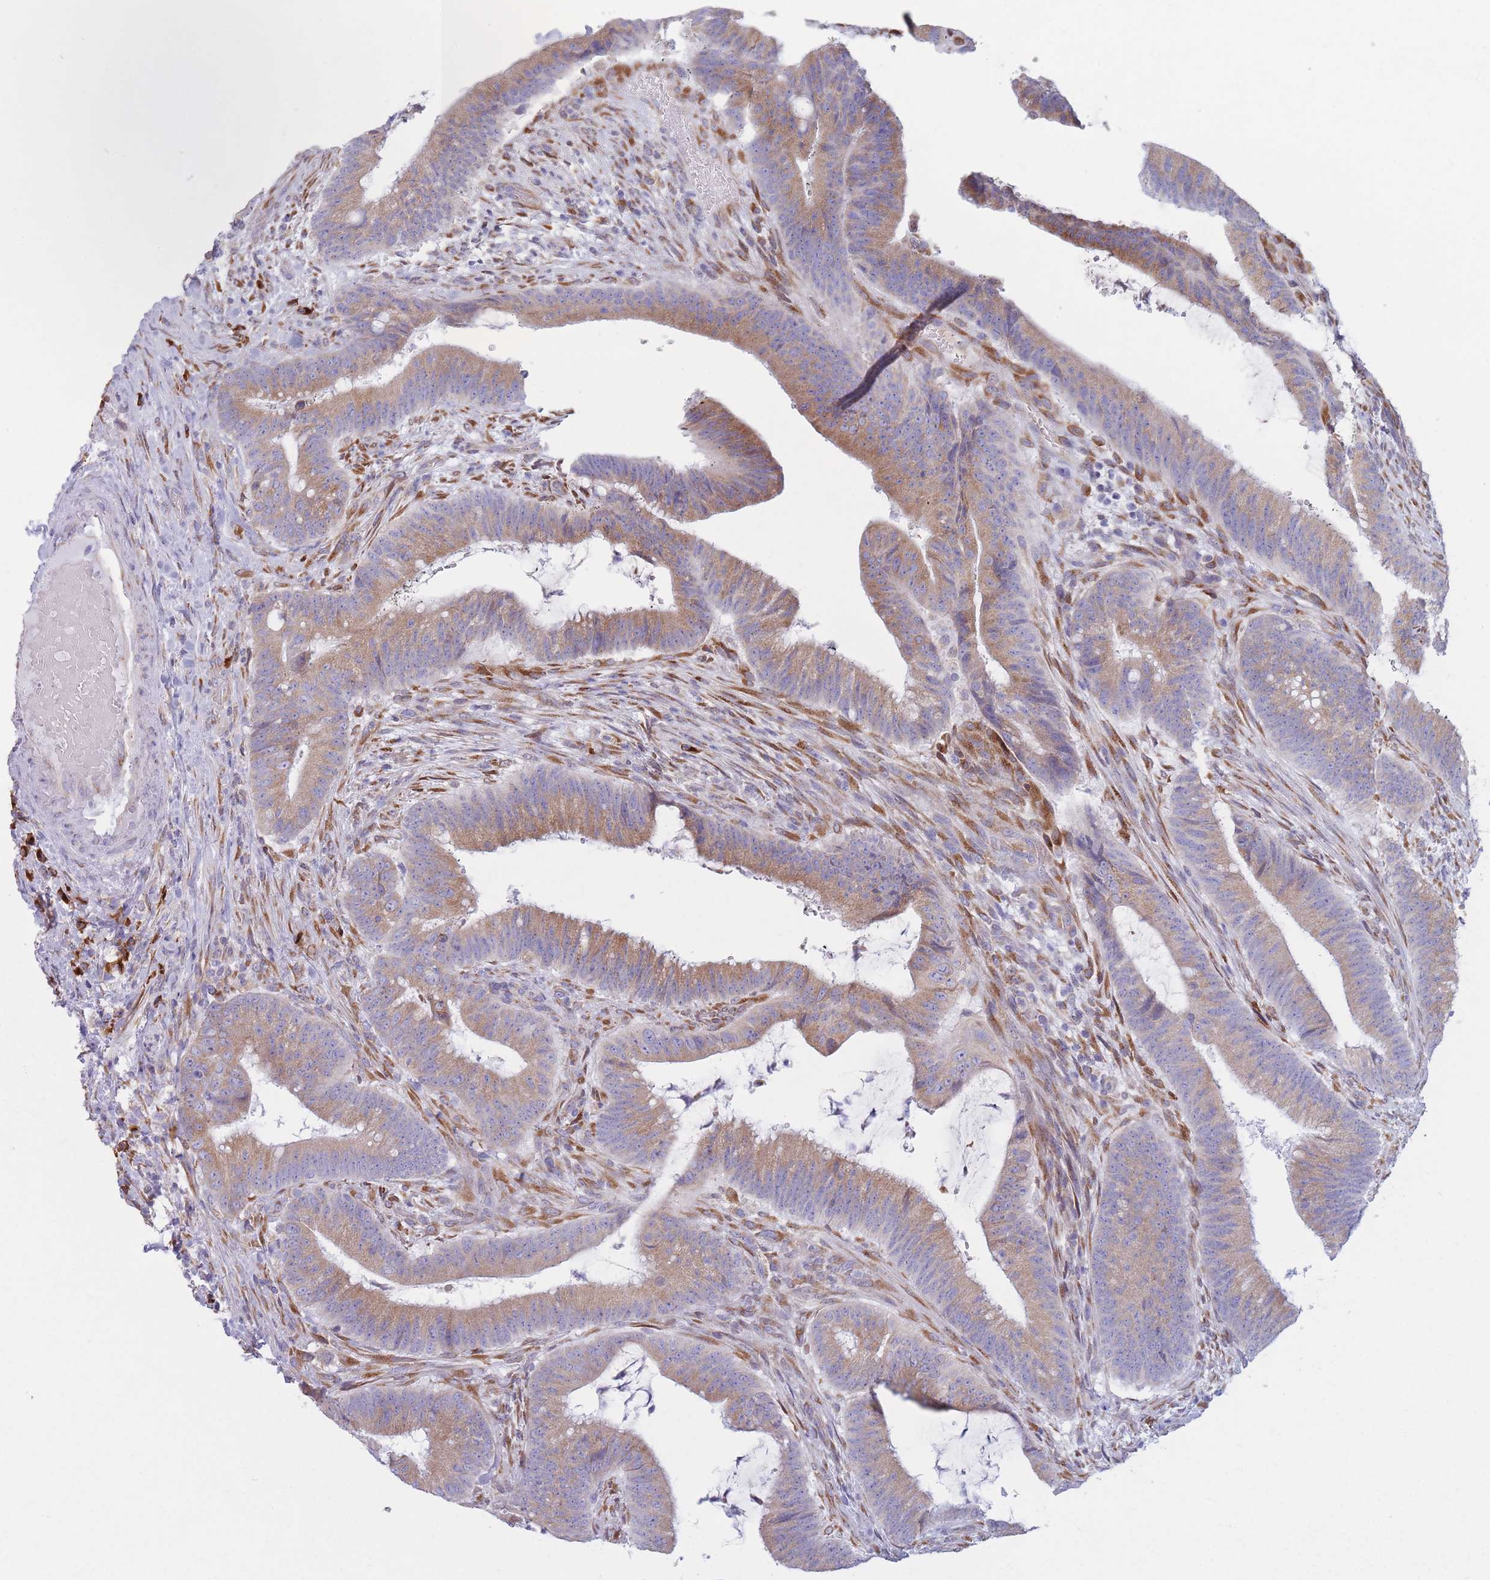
{"staining": {"intensity": "moderate", "quantity": "25%-75%", "location": "cytoplasmic/membranous"}, "tissue": "colorectal cancer", "cell_type": "Tumor cells", "image_type": "cancer", "snomed": [{"axis": "morphology", "description": "Adenocarcinoma, NOS"}, {"axis": "topography", "description": "Colon"}], "caption": "The image exhibits a brown stain indicating the presence of a protein in the cytoplasmic/membranous of tumor cells in colorectal cancer (adenocarcinoma).", "gene": "MRPL30", "patient": {"sex": "female", "age": 43}}